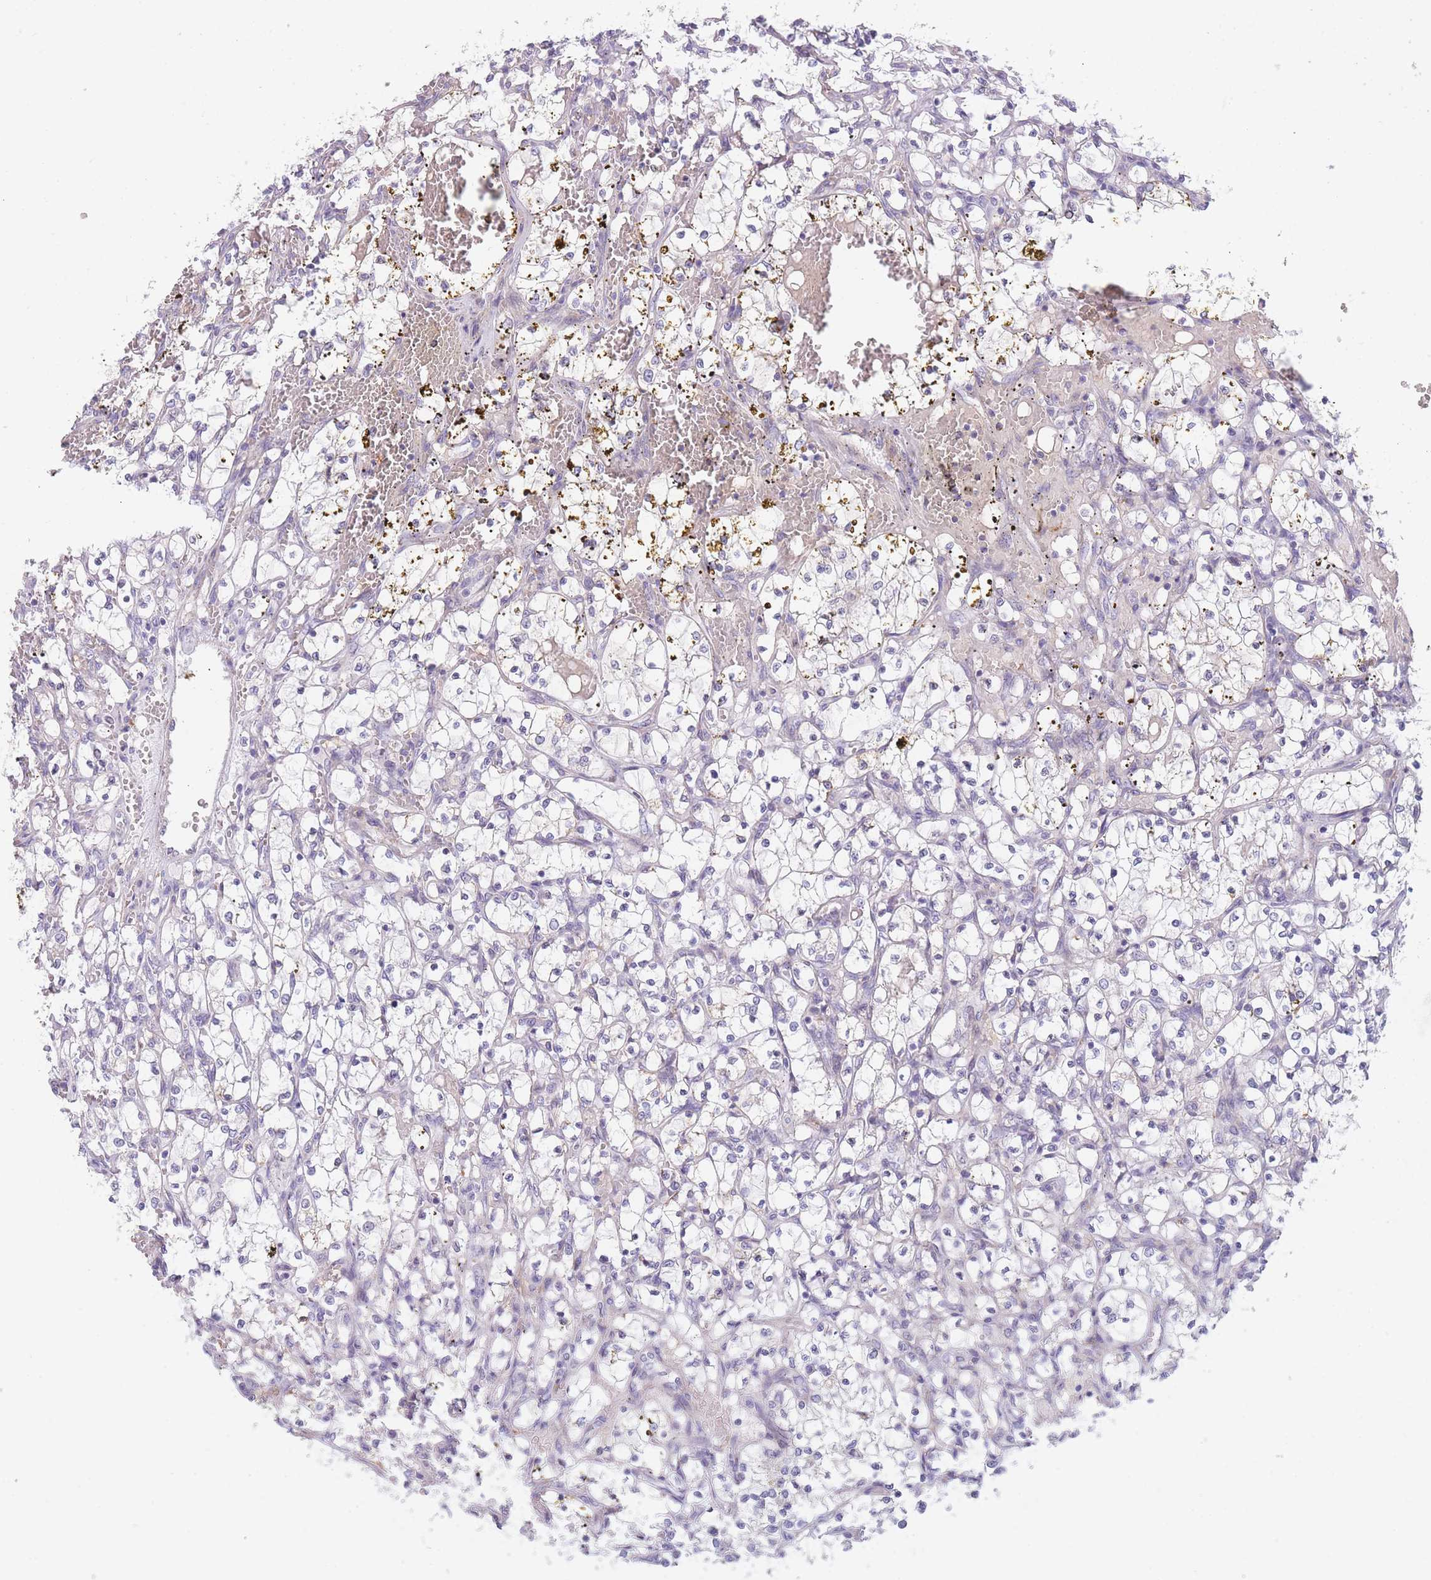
{"staining": {"intensity": "negative", "quantity": "none", "location": "none"}, "tissue": "renal cancer", "cell_type": "Tumor cells", "image_type": "cancer", "snomed": [{"axis": "morphology", "description": "Adenocarcinoma, NOS"}, {"axis": "topography", "description": "Kidney"}], "caption": "A high-resolution image shows IHC staining of adenocarcinoma (renal), which exhibits no significant expression in tumor cells. (Stains: DAB immunohistochemistry with hematoxylin counter stain, Microscopy: brightfield microscopy at high magnification).", "gene": "SMPD4", "patient": {"sex": "female", "age": 69}}